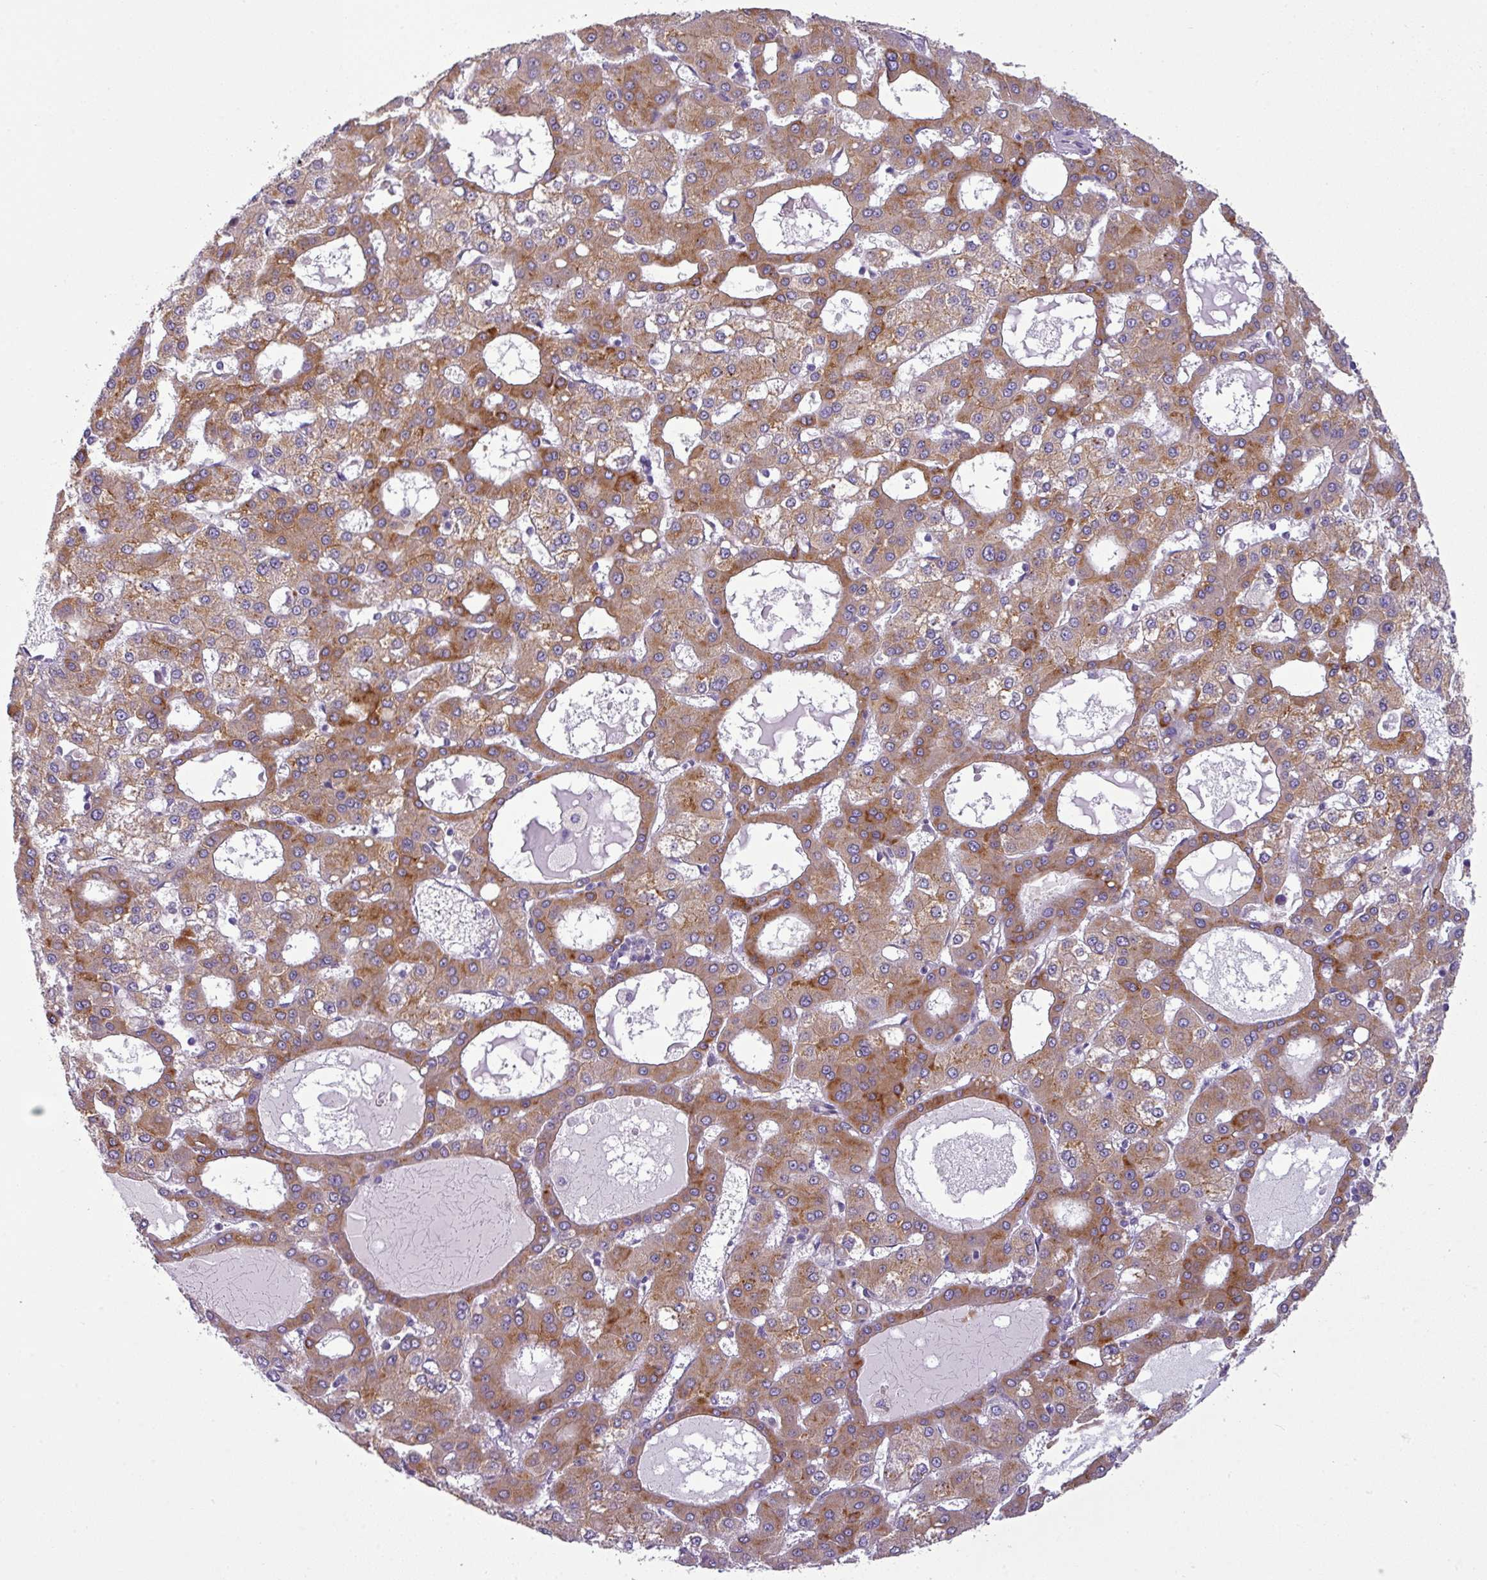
{"staining": {"intensity": "moderate", "quantity": ">75%", "location": "cytoplasmic/membranous"}, "tissue": "liver cancer", "cell_type": "Tumor cells", "image_type": "cancer", "snomed": [{"axis": "morphology", "description": "Carcinoma, Hepatocellular, NOS"}, {"axis": "topography", "description": "Liver"}], "caption": "This histopathology image demonstrates immunohistochemistry staining of liver cancer (hepatocellular carcinoma), with medium moderate cytoplasmic/membranous staining in about >75% of tumor cells.", "gene": "TOR1AIP2", "patient": {"sex": "male", "age": 47}}